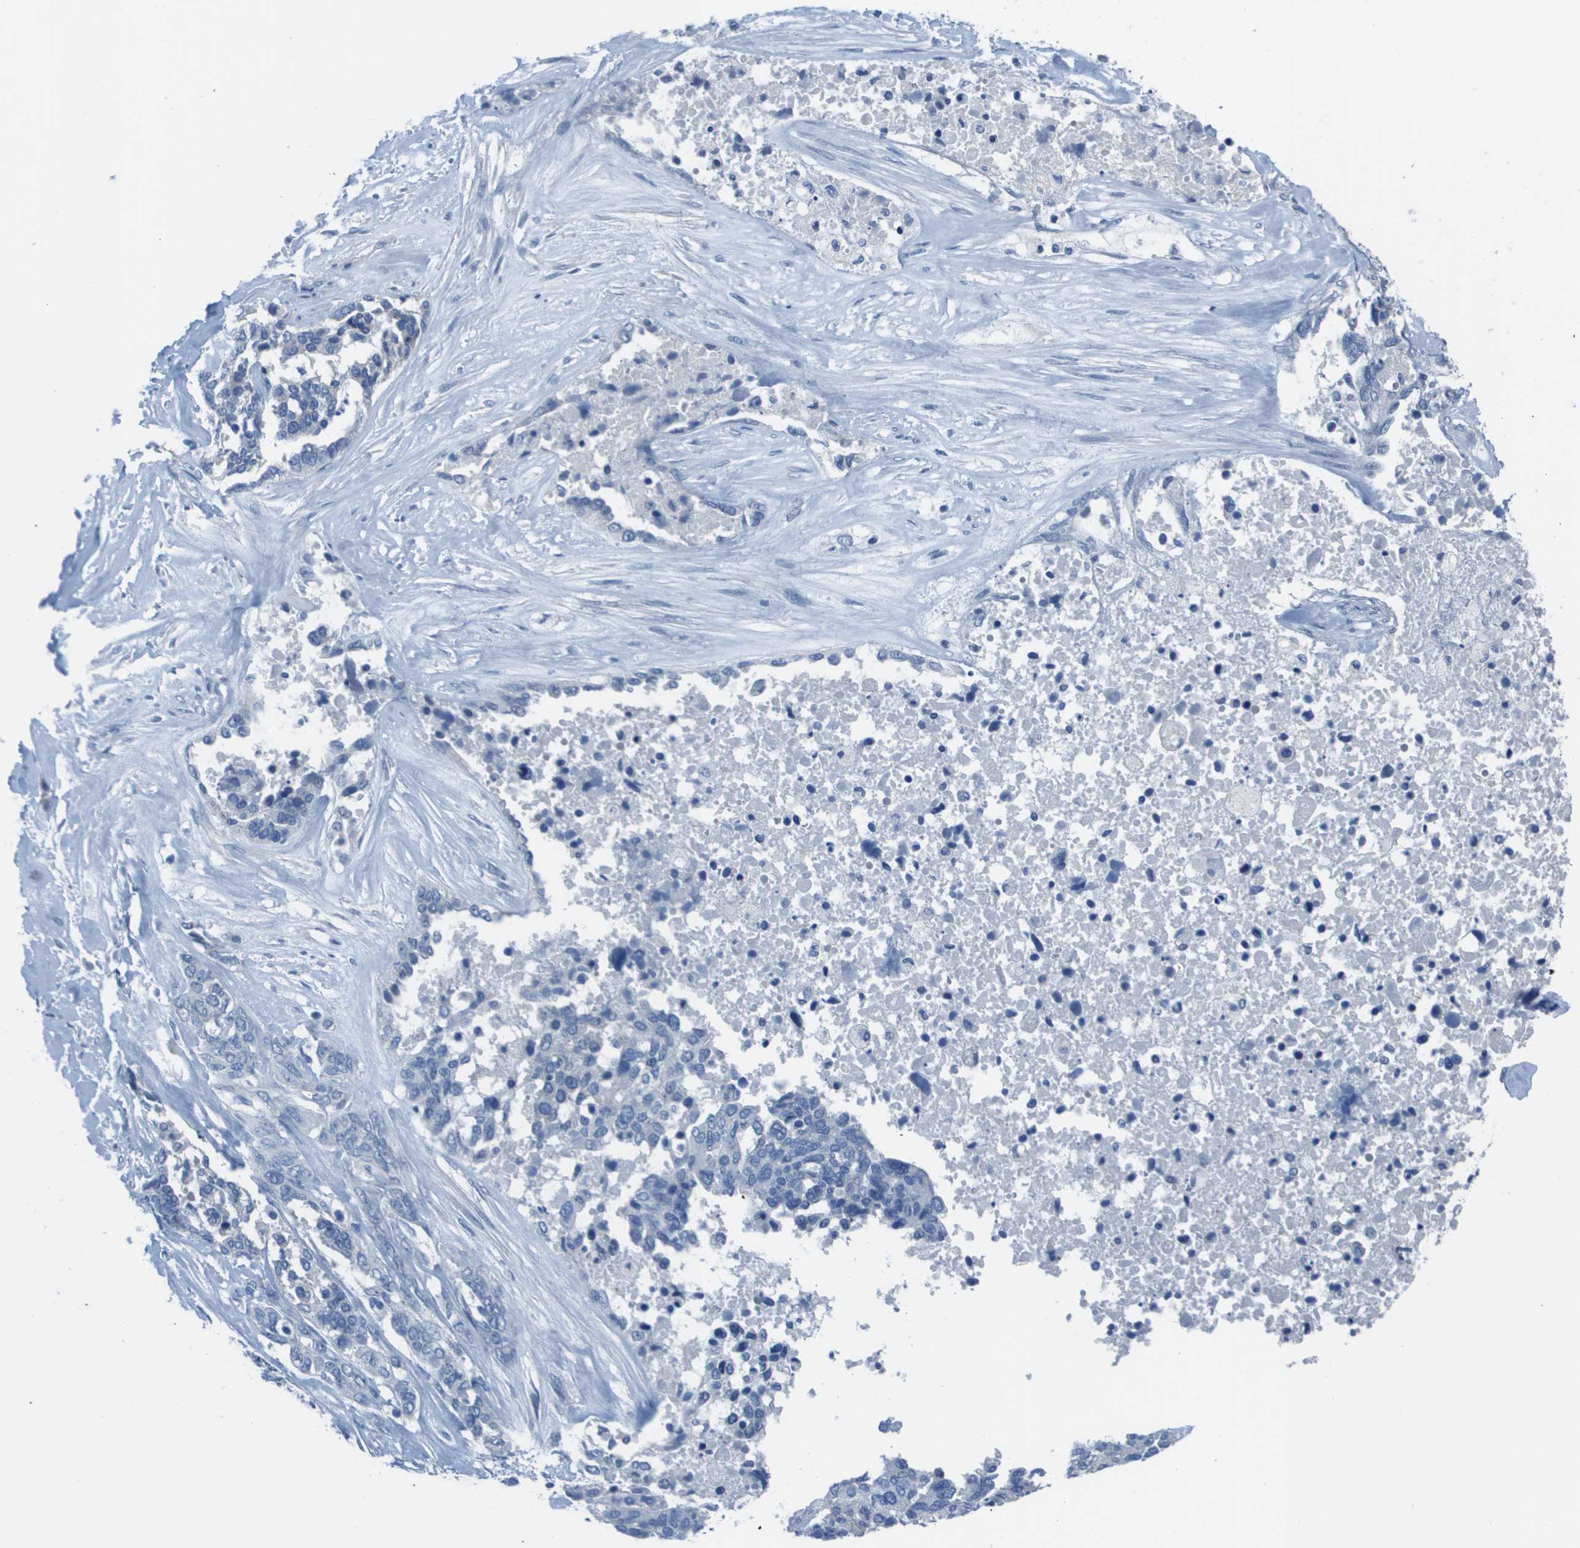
{"staining": {"intensity": "negative", "quantity": "none", "location": "none"}, "tissue": "ovarian cancer", "cell_type": "Tumor cells", "image_type": "cancer", "snomed": [{"axis": "morphology", "description": "Cystadenocarcinoma, serous, NOS"}, {"axis": "topography", "description": "Ovary"}], "caption": "Tumor cells are negative for protein expression in human ovarian cancer (serous cystadenocarcinoma).", "gene": "NCS1", "patient": {"sex": "female", "age": 44}}